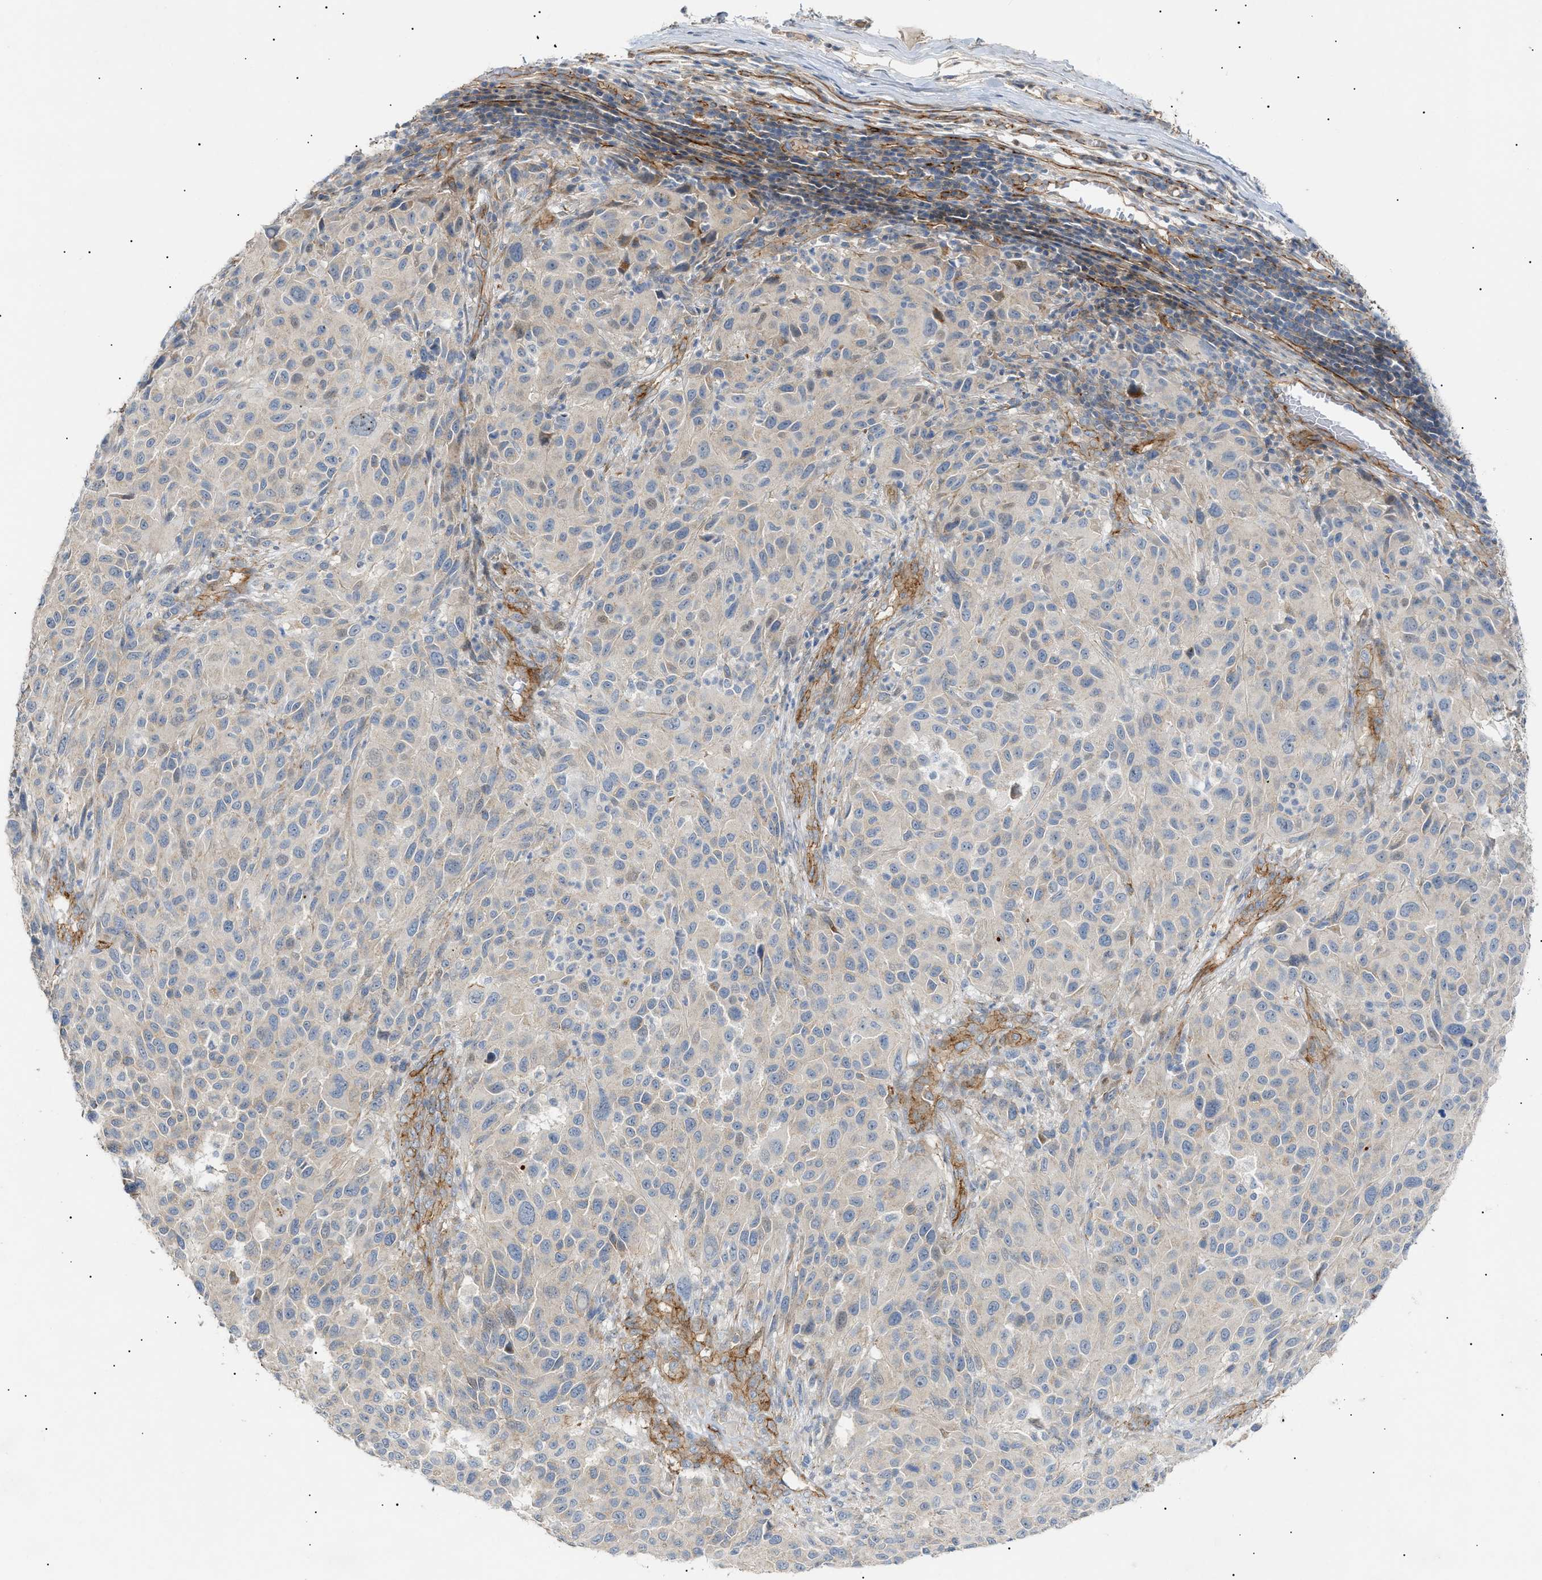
{"staining": {"intensity": "negative", "quantity": "none", "location": "none"}, "tissue": "melanoma", "cell_type": "Tumor cells", "image_type": "cancer", "snomed": [{"axis": "morphology", "description": "Malignant melanoma, Metastatic site"}, {"axis": "topography", "description": "Lymph node"}], "caption": "This photomicrograph is of malignant melanoma (metastatic site) stained with immunohistochemistry to label a protein in brown with the nuclei are counter-stained blue. There is no positivity in tumor cells.", "gene": "ZFHX2", "patient": {"sex": "male", "age": 61}}